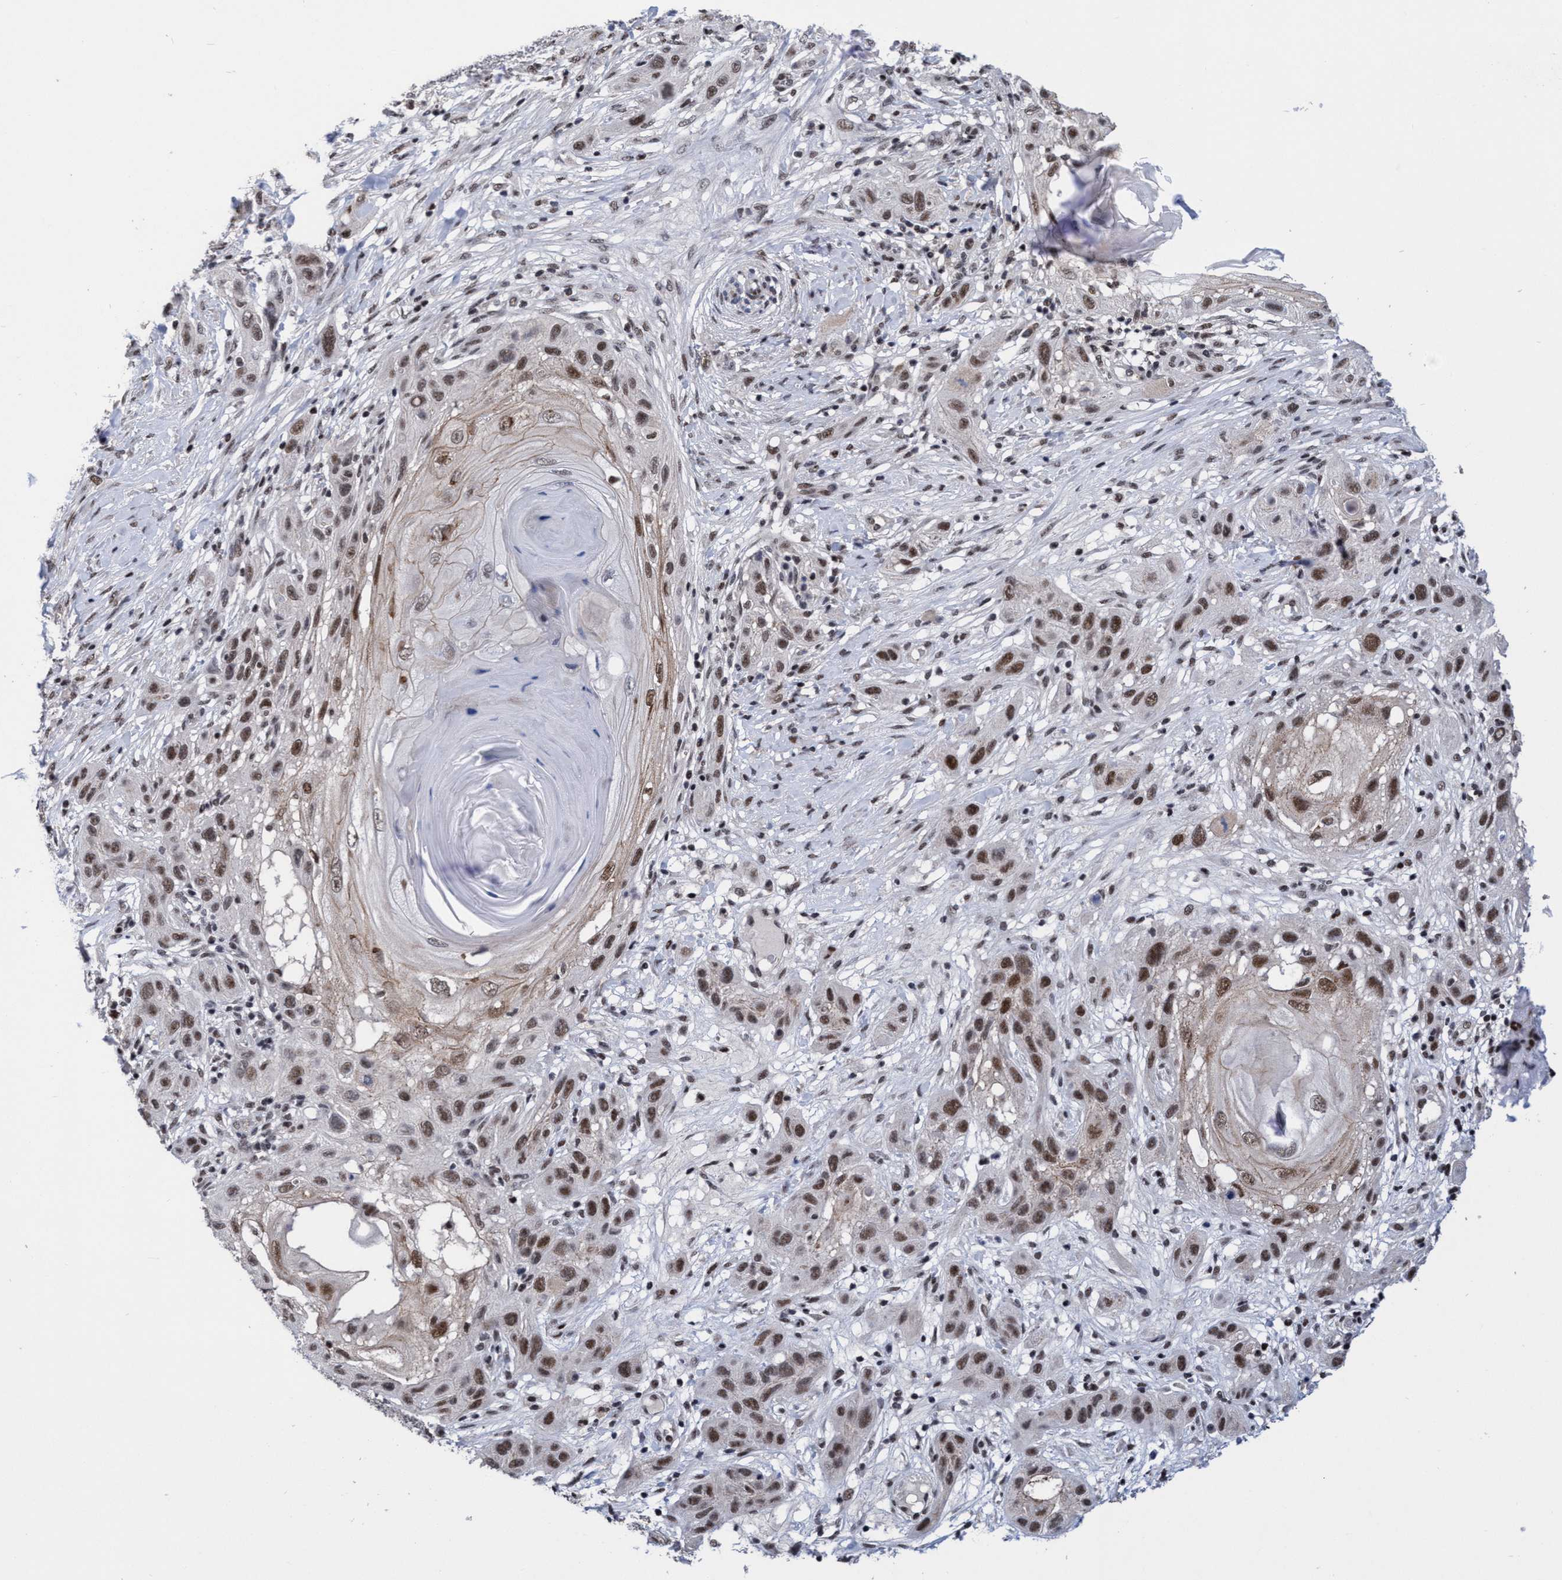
{"staining": {"intensity": "moderate", "quantity": ">75%", "location": "nuclear"}, "tissue": "skin cancer", "cell_type": "Tumor cells", "image_type": "cancer", "snomed": [{"axis": "morphology", "description": "Squamous cell carcinoma, NOS"}, {"axis": "topography", "description": "Skin"}], "caption": "DAB (3,3'-diaminobenzidine) immunohistochemical staining of human skin cancer (squamous cell carcinoma) displays moderate nuclear protein expression in approximately >75% of tumor cells.", "gene": "C9orf78", "patient": {"sex": "female", "age": 96}}